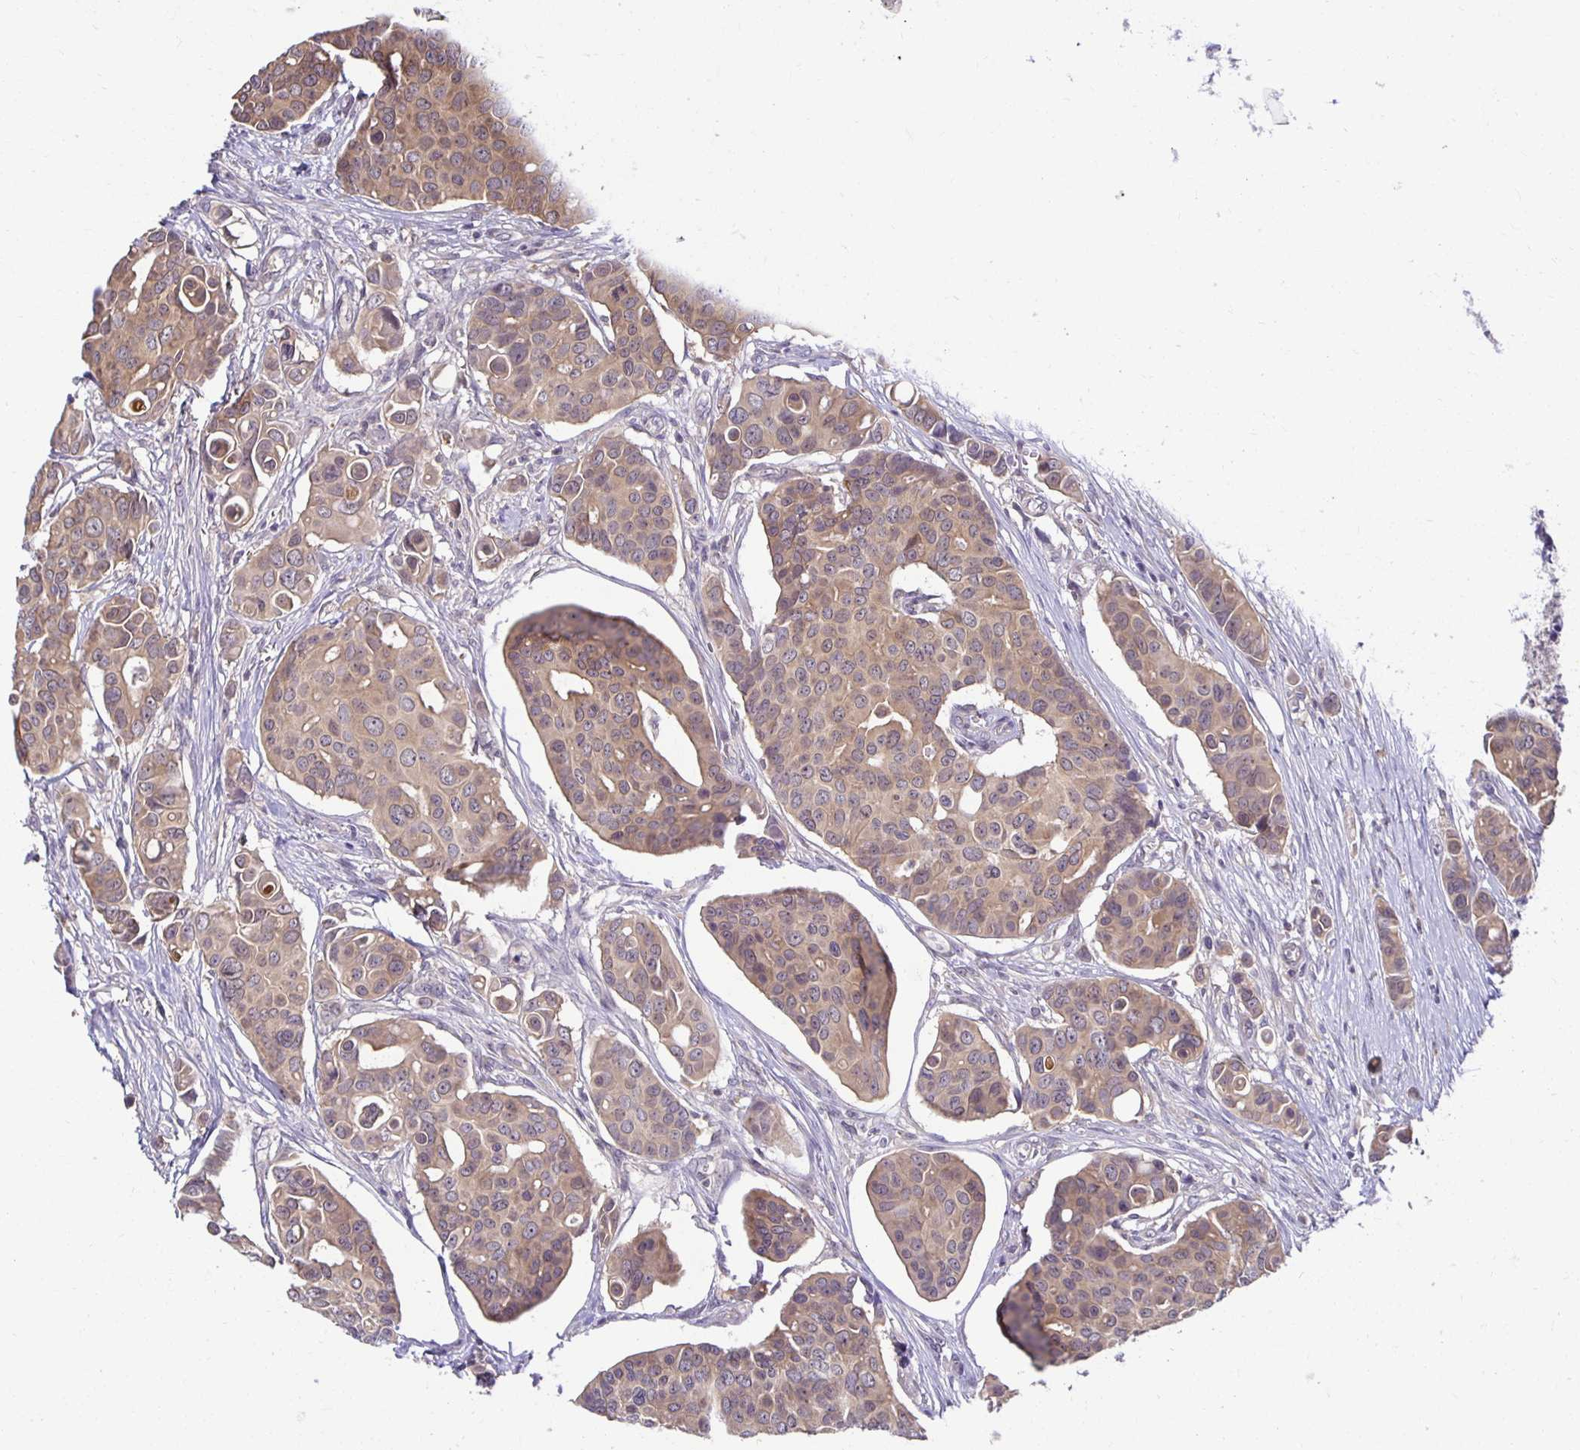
{"staining": {"intensity": "weak", "quantity": ">75%", "location": "cytoplasmic/membranous"}, "tissue": "breast cancer", "cell_type": "Tumor cells", "image_type": "cancer", "snomed": [{"axis": "morphology", "description": "Normal tissue, NOS"}, {"axis": "morphology", "description": "Duct carcinoma"}, {"axis": "topography", "description": "Skin"}, {"axis": "topography", "description": "Breast"}], "caption": "Weak cytoplasmic/membranous protein expression is identified in approximately >75% of tumor cells in breast cancer (intraductal carcinoma). Nuclei are stained in blue.", "gene": "MIEN1", "patient": {"sex": "female", "age": 54}}